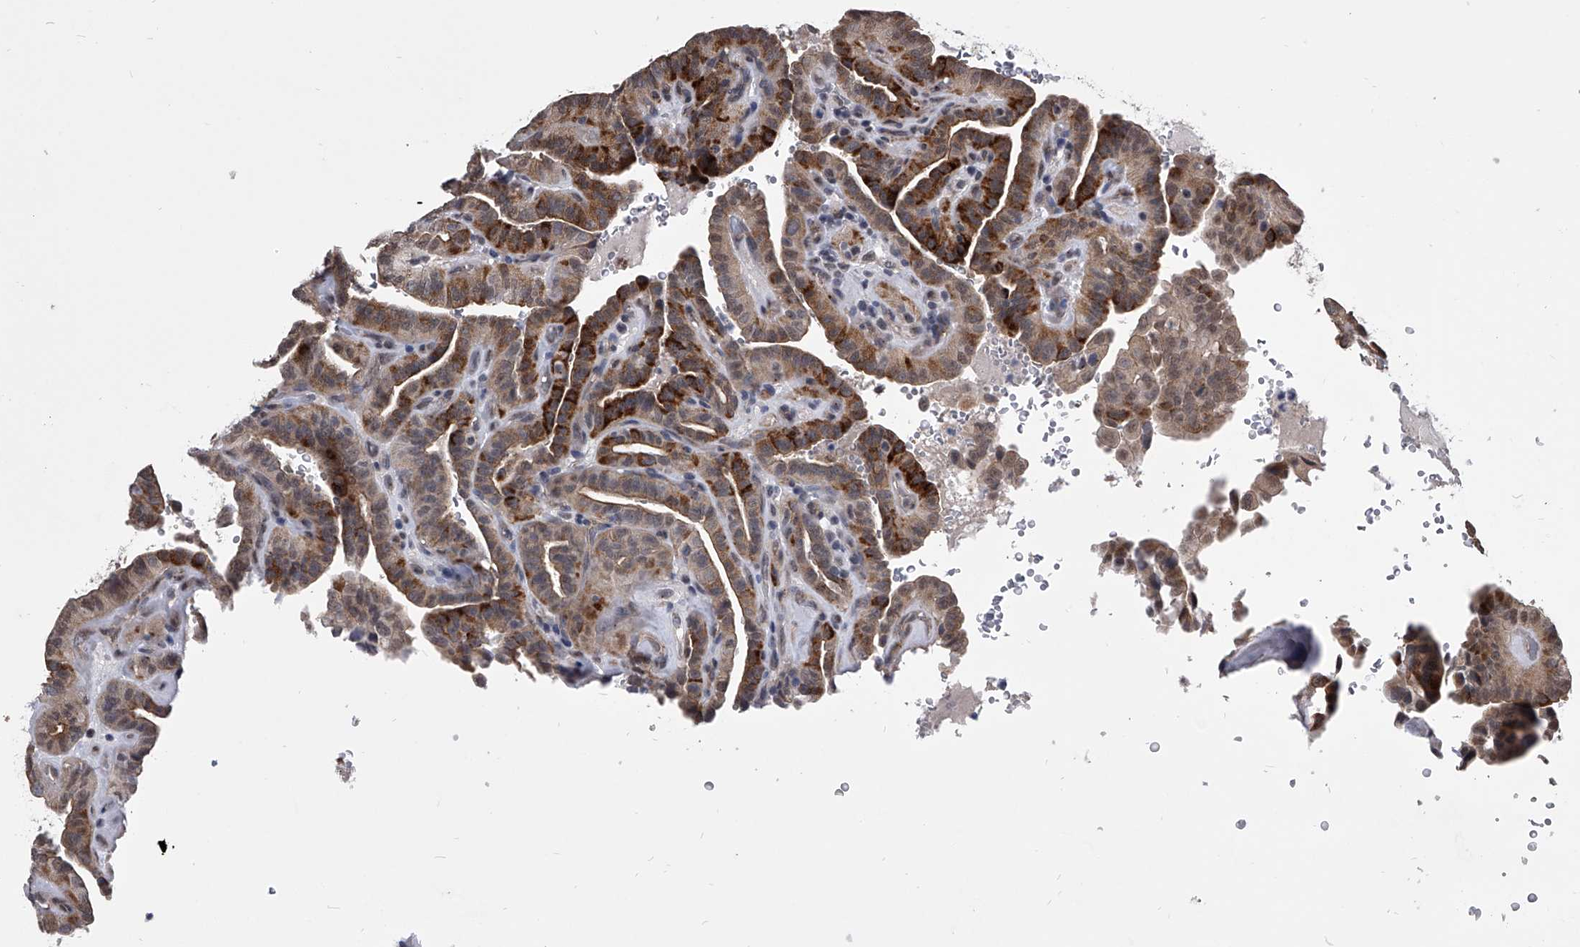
{"staining": {"intensity": "strong", "quantity": "<25%", "location": "cytoplasmic/membranous"}, "tissue": "thyroid cancer", "cell_type": "Tumor cells", "image_type": "cancer", "snomed": [{"axis": "morphology", "description": "Papillary adenocarcinoma, NOS"}, {"axis": "topography", "description": "Thyroid gland"}], "caption": "A medium amount of strong cytoplasmic/membranous expression is appreciated in about <25% of tumor cells in thyroid papillary adenocarcinoma tissue.", "gene": "ZNF76", "patient": {"sex": "male", "age": 77}}